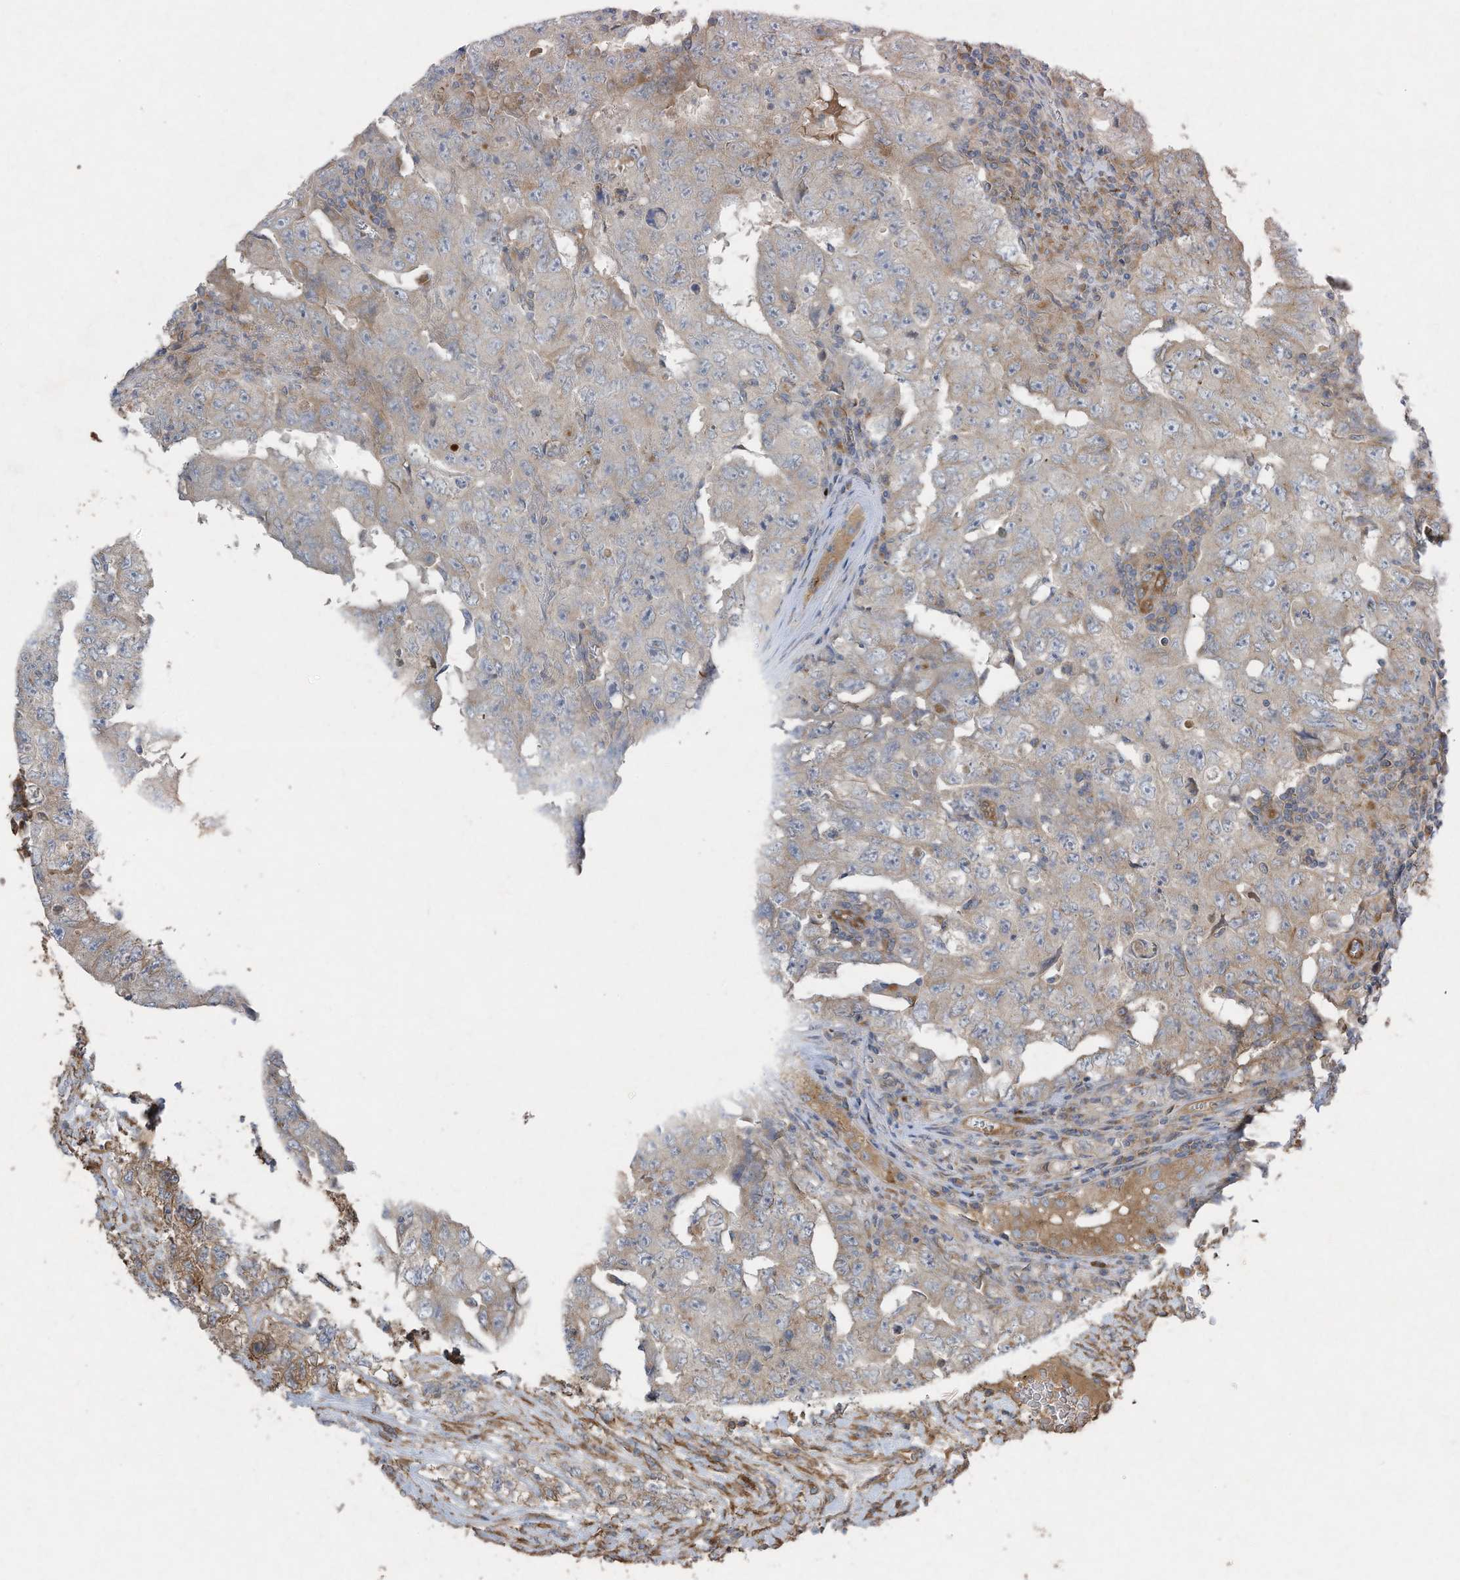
{"staining": {"intensity": "negative", "quantity": "none", "location": "none"}, "tissue": "testis cancer", "cell_type": "Tumor cells", "image_type": "cancer", "snomed": [{"axis": "morphology", "description": "Carcinoma, Embryonal, NOS"}, {"axis": "topography", "description": "Testis"}], "caption": "Tumor cells are negative for brown protein staining in testis cancer (embryonal carcinoma).", "gene": "SYNJ2", "patient": {"sex": "male", "age": 26}}